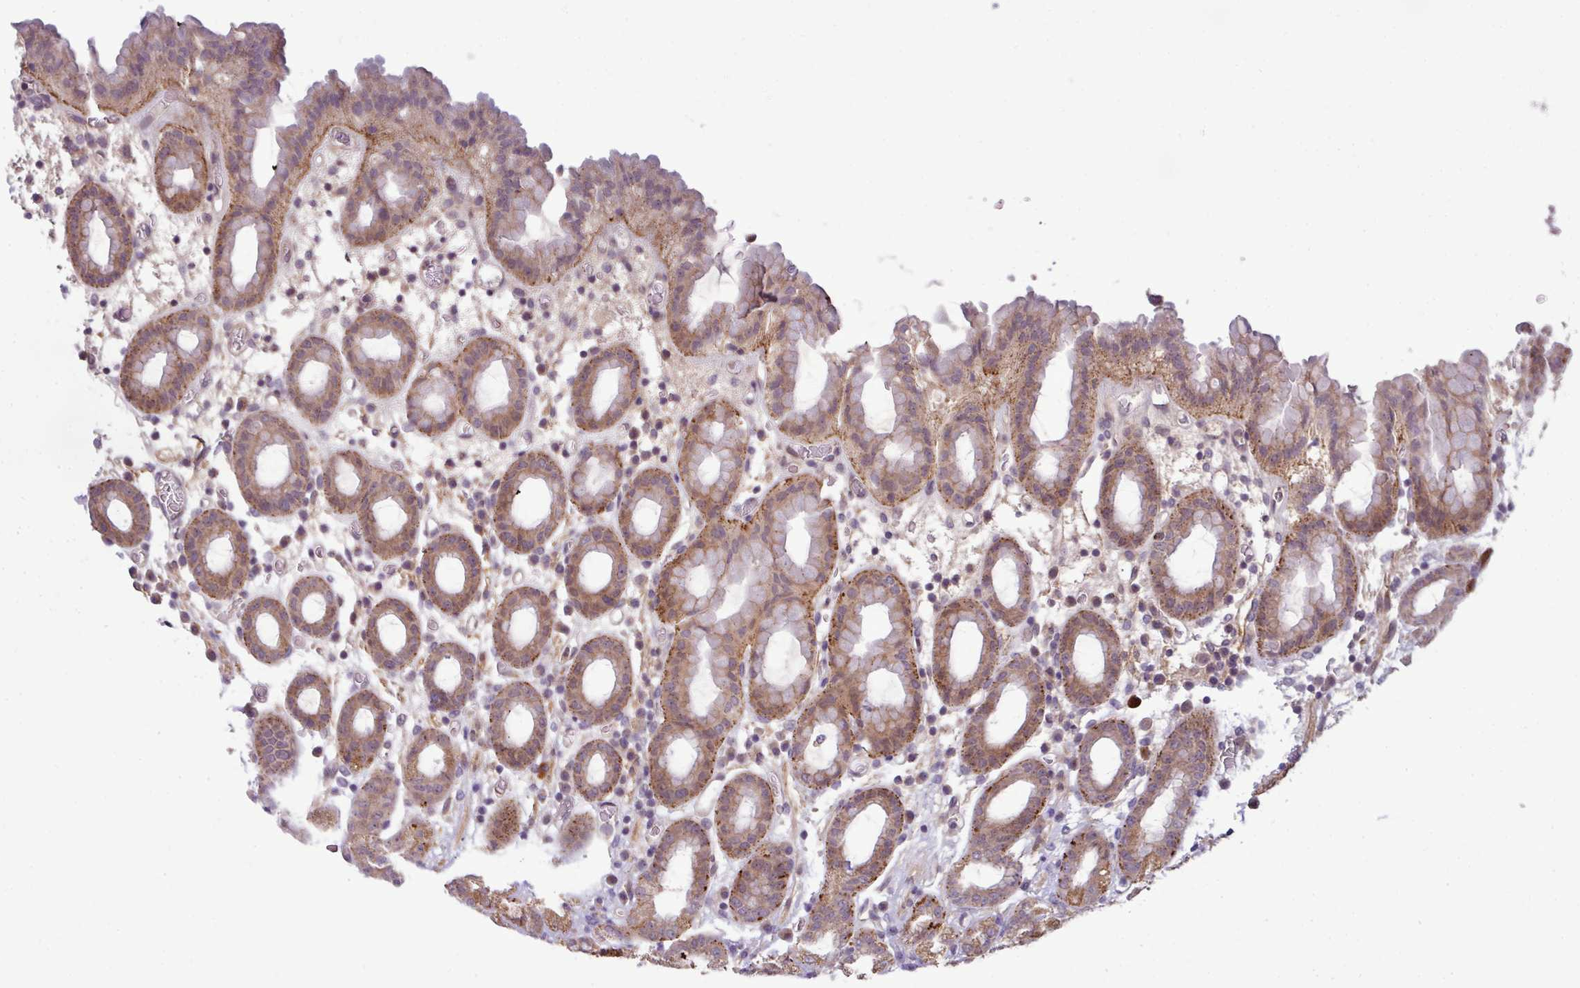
{"staining": {"intensity": "moderate", "quantity": ">75%", "location": "cytoplasmic/membranous"}, "tissue": "stomach", "cell_type": "Glandular cells", "image_type": "normal", "snomed": [{"axis": "morphology", "description": "Normal tissue, NOS"}, {"axis": "topography", "description": "Stomach, upper"}, {"axis": "topography", "description": "Stomach, lower"}, {"axis": "topography", "description": "Small intestine"}], "caption": "This histopathology image exhibits IHC staining of benign human stomach, with medium moderate cytoplasmic/membranous positivity in about >75% of glandular cells.", "gene": "ZNF35", "patient": {"sex": "male", "age": 68}}